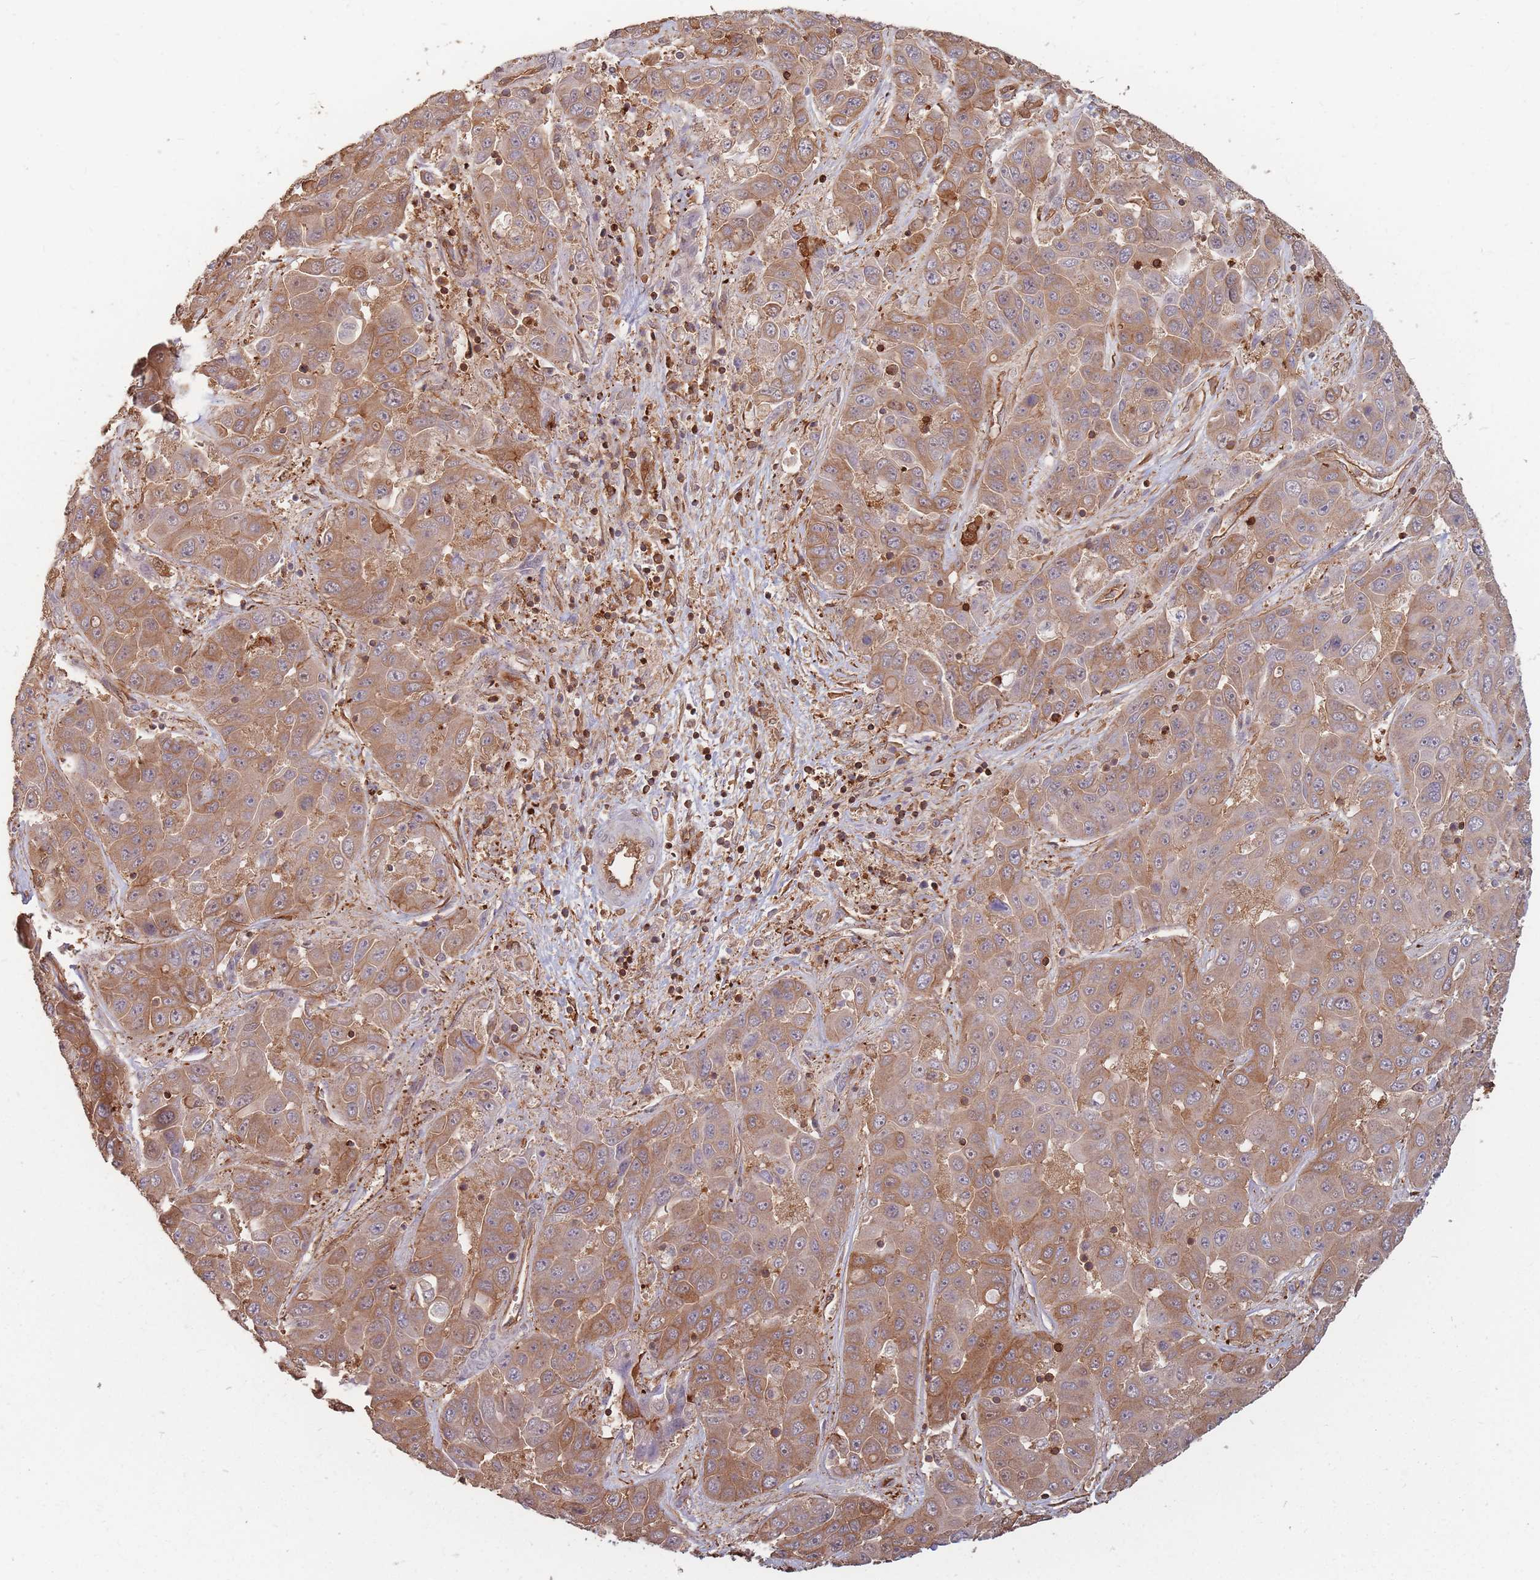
{"staining": {"intensity": "moderate", "quantity": ">75%", "location": "cytoplasmic/membranous"}, "tissue": "liver cancer", "cell_type": "Tumor cells", "image_type": "cancer", "snomed": [{"axis": "morphology", "description": "Cholangiocarcinoma"}, {"axis": "topography", "description": "Liver"}], "caption": "Tumor cells show medium levels of moderate cytoplasmic/membranous positivity in about >75% of cells in liver cancer.", "gene": "PLS3", "patient": {"sex": "female", "age": 52}}